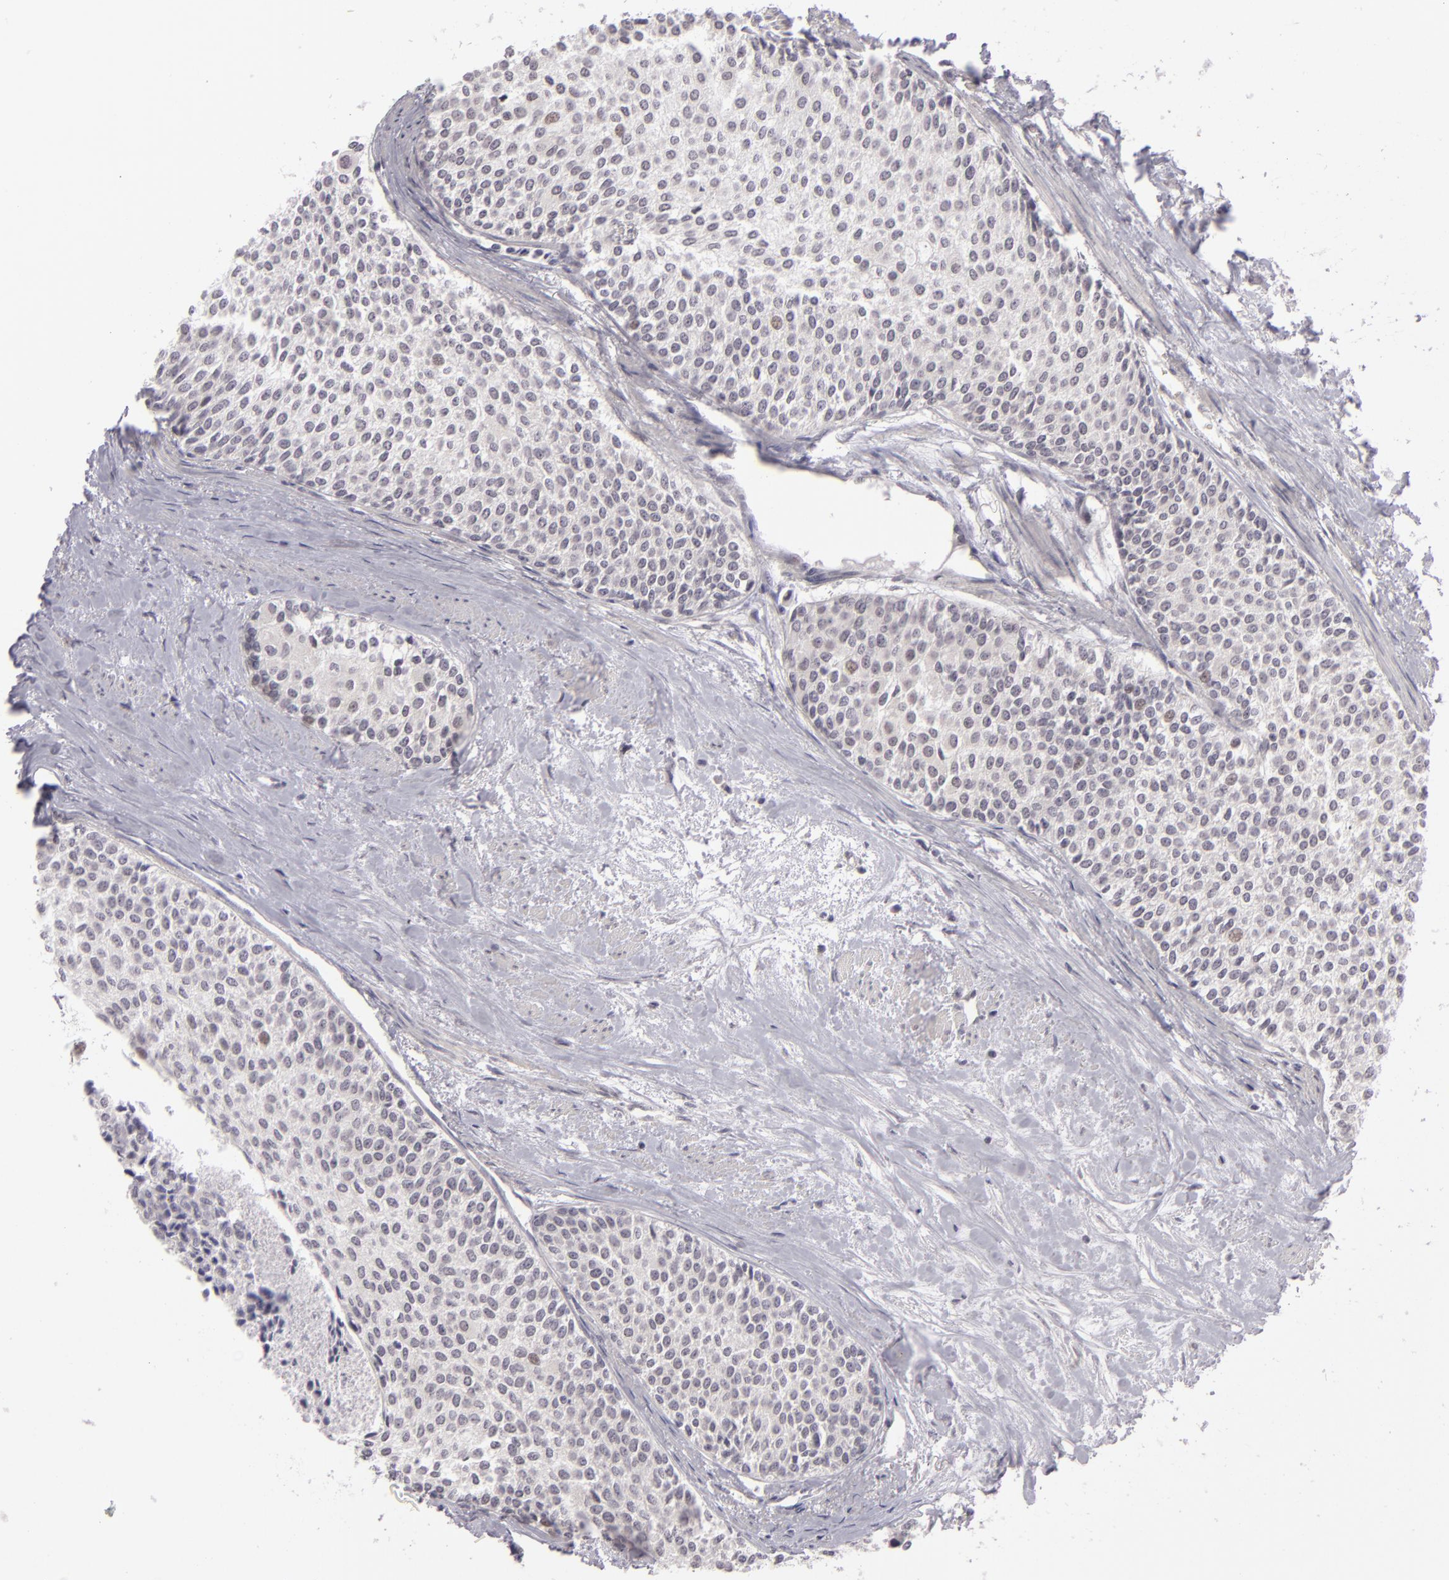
{"staining": {"intensity": "negative", "quantity": "none", "location": "none"}, "tissue": "urothelial cancer", "cell_type": "Tumor cells", "image_type": "cancer", "snomed": [{"axis": "morphology", "description": "Urothelial carcinoma, Low grade"}, {"axis": "topography", "description": "Urinary bladder"}], "caption": "IHC histopathology image of neoplastic tissue: urothelial cancer stained with DAB shows no significant protein staining in tumor cells.", "gene": "ZNF205", "patient": {"sex": "female", "age": 73}}